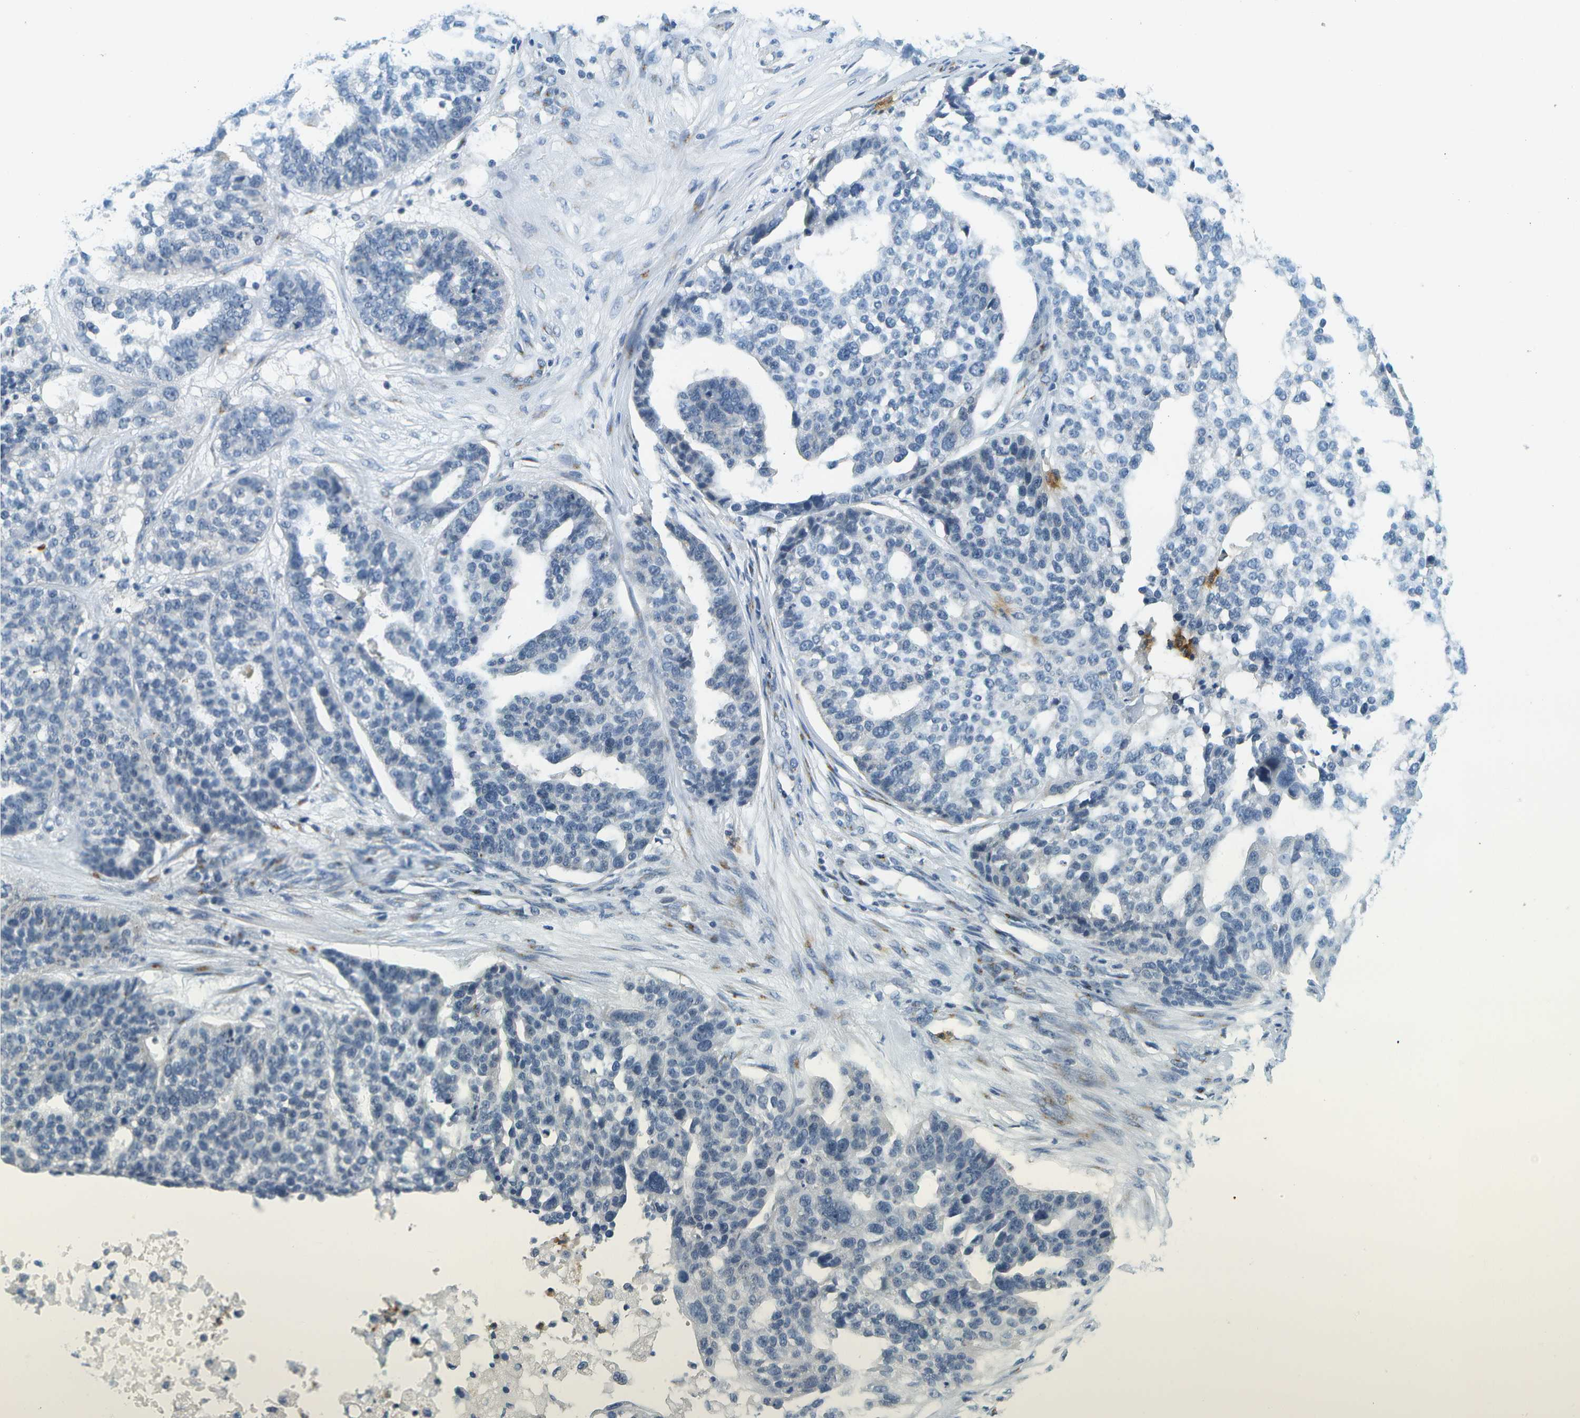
{"staining": {"intensity": "negative", "quantity": "none", "location": "none"}, "tissue": "ovarian cancer", "cell_type": "Tumor cells", "image_type": "cancer", "snomed": [{"axis": "morphology", "description": "Cystadenocarcinoma, serous, NOS"}, {"axis": "topography", "description": "Ovary"}], "caption": "IHC image of neoplastic tissue: ovarian cancer stained with DAB displays no significant protein staining in tumor cells.", "gene": "RASGRP2", "patient": {"sex": "female", "age": 59}}